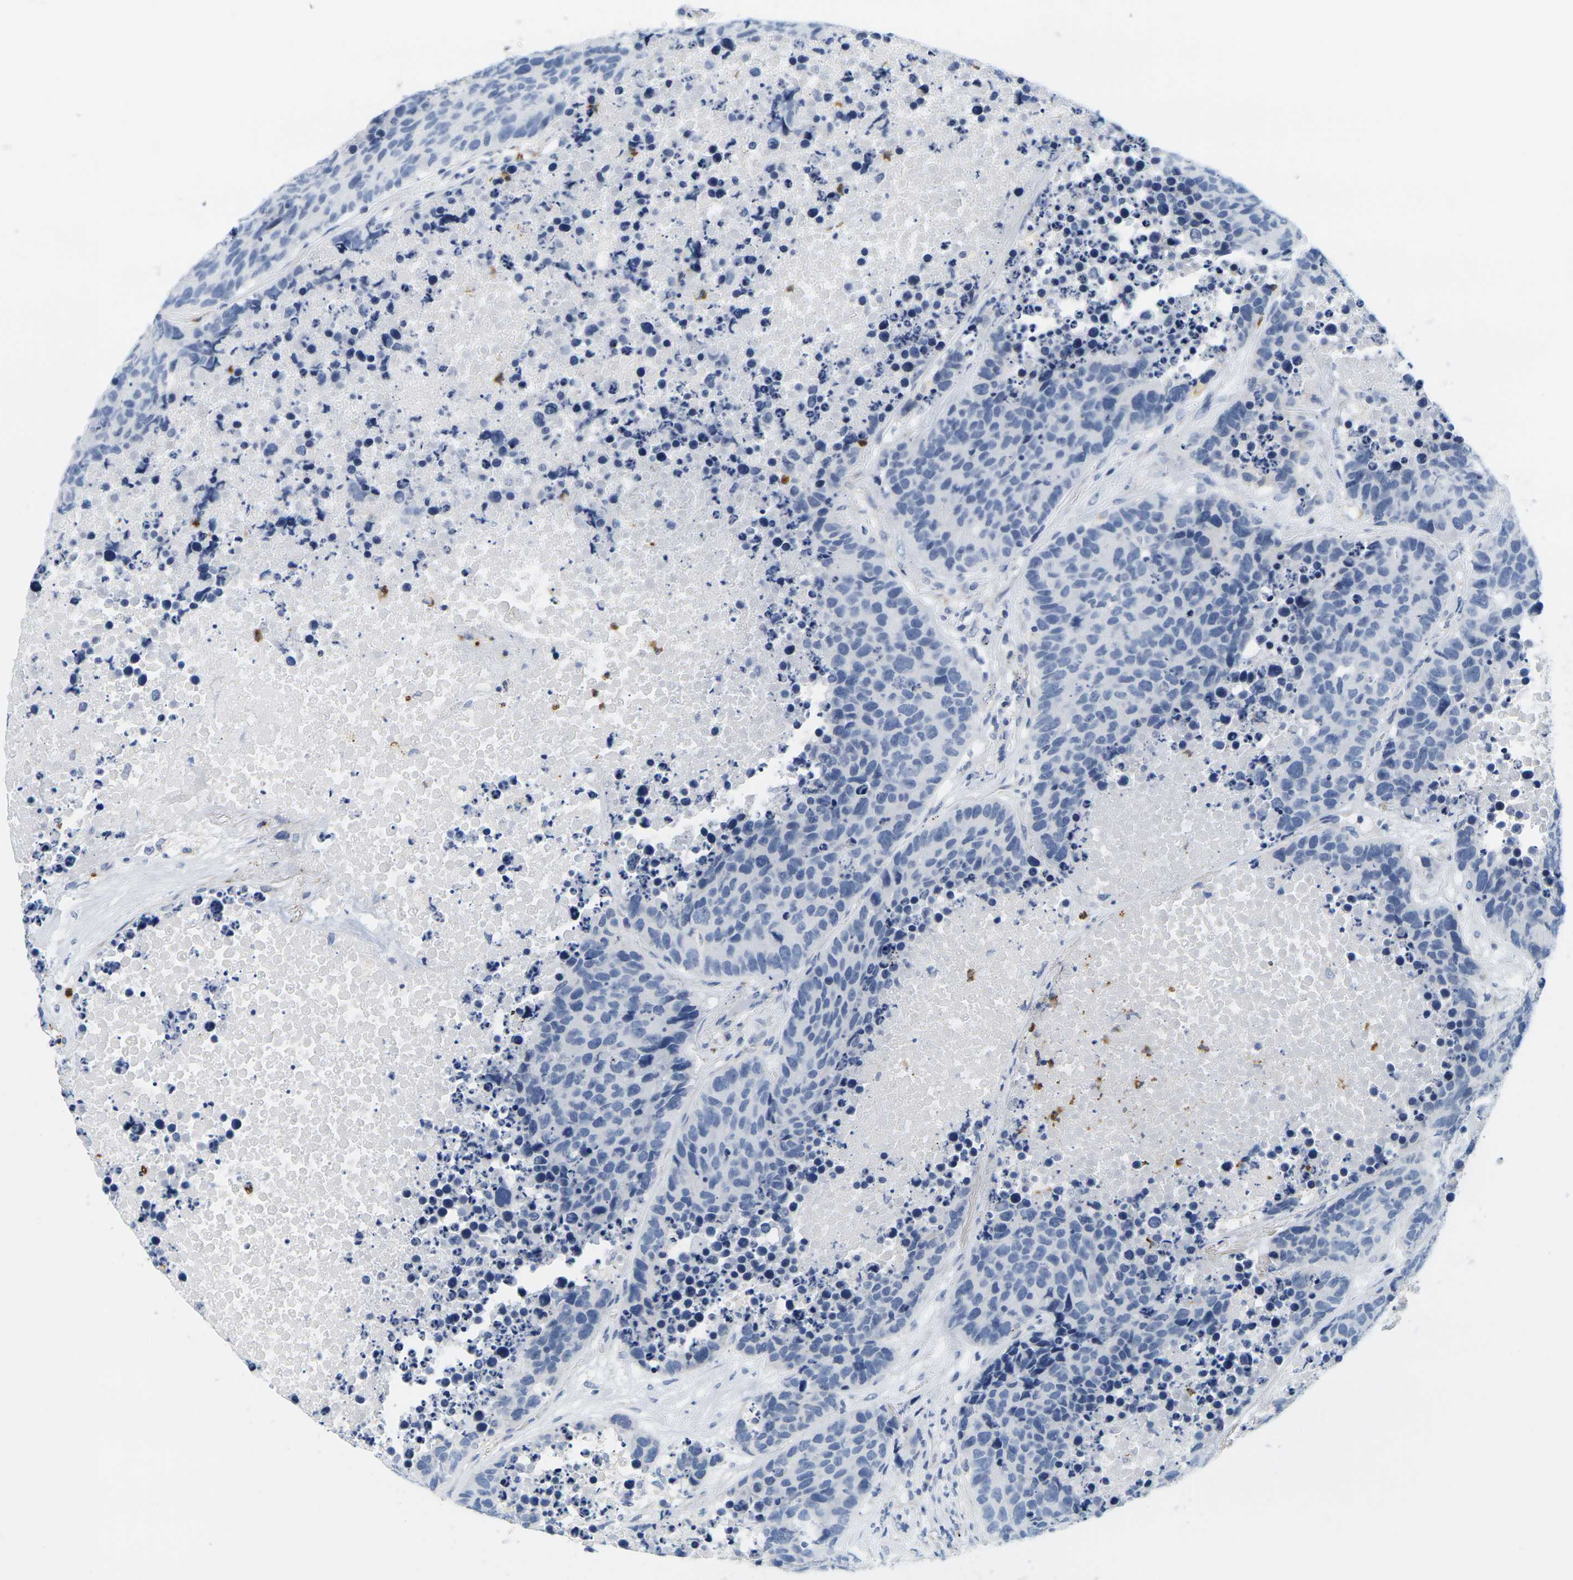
{"staining": {"intensity": "negative", "quantity": "none", "location": "none"}, "tissue": "carcinoid", "cell_type": "Tumor cells", "image_type": "cancer", "snomed": [{"axis": "morphology", "description": "Carcinoid, malignant, NOS"}, {"axis": "topography", "description": "Lung"}], "caption": "Tumor cells show no significant protein expression in carcinoid (malignant).", "gene": "KLK5", "patient": {"sex": "male", "age": 60}}